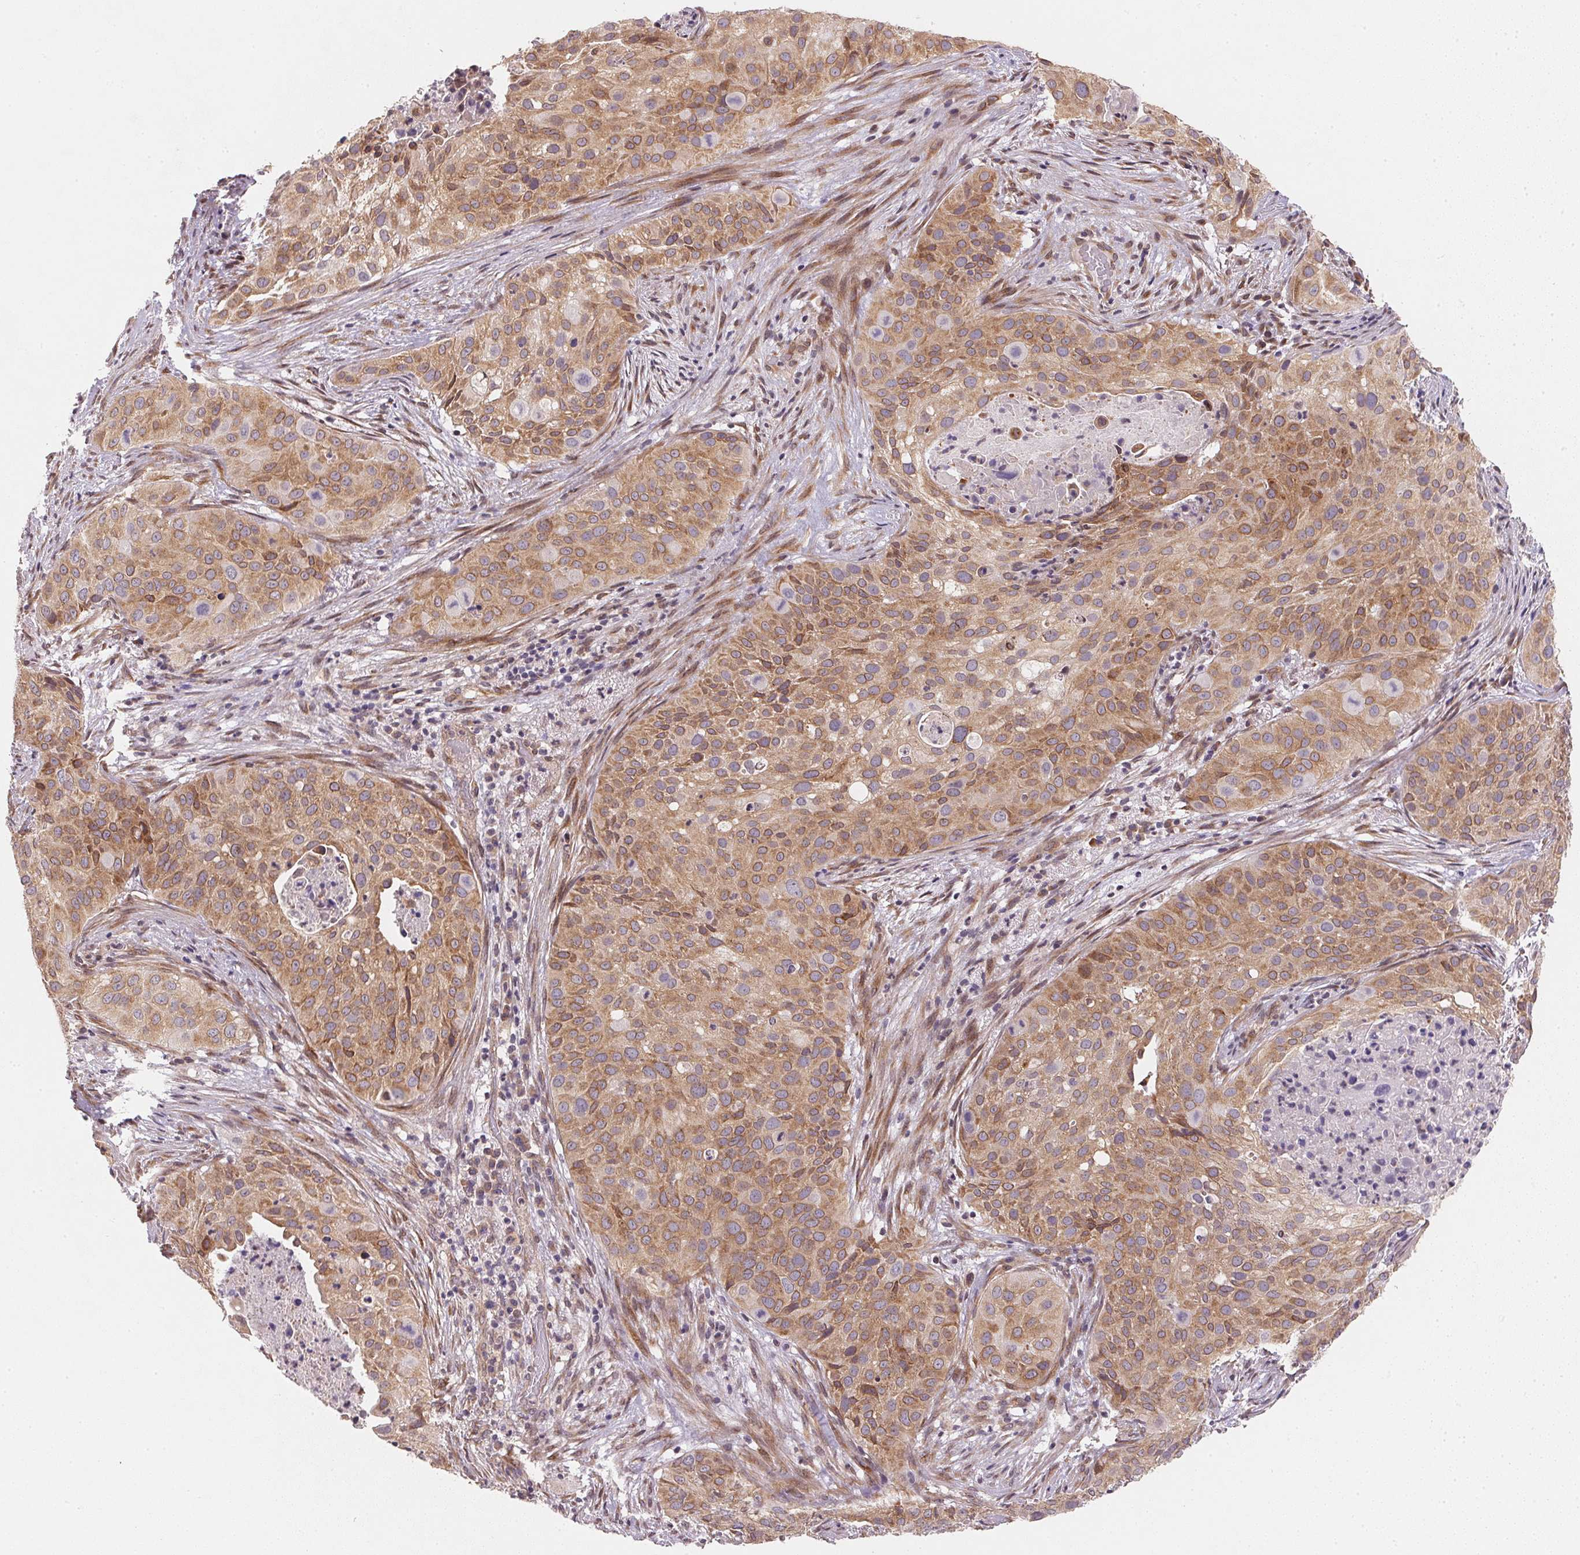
{"staining": {"intensity": "moderate", "quantity": ">75%", "location": "cytoplasmic/membranous"}, "tissue": "cervical cancer", "cell_type": "Tumor cells", "image_type": "cancer", "snomed": [{"axis": "morphology", "description": "Squamous cell carcinoma, NOS"}, {"axis": "topography", "description": "Cervix"}], "caption": "This histopathology image reveals immunohistochemistry staining of human cervical squamous cell carcinoma, with medium moderate cytoplasmic/membranous positivity in about >75% of tumor cells.", "gene": "EI24", "patient": {"sex": "female", "age": 38}}